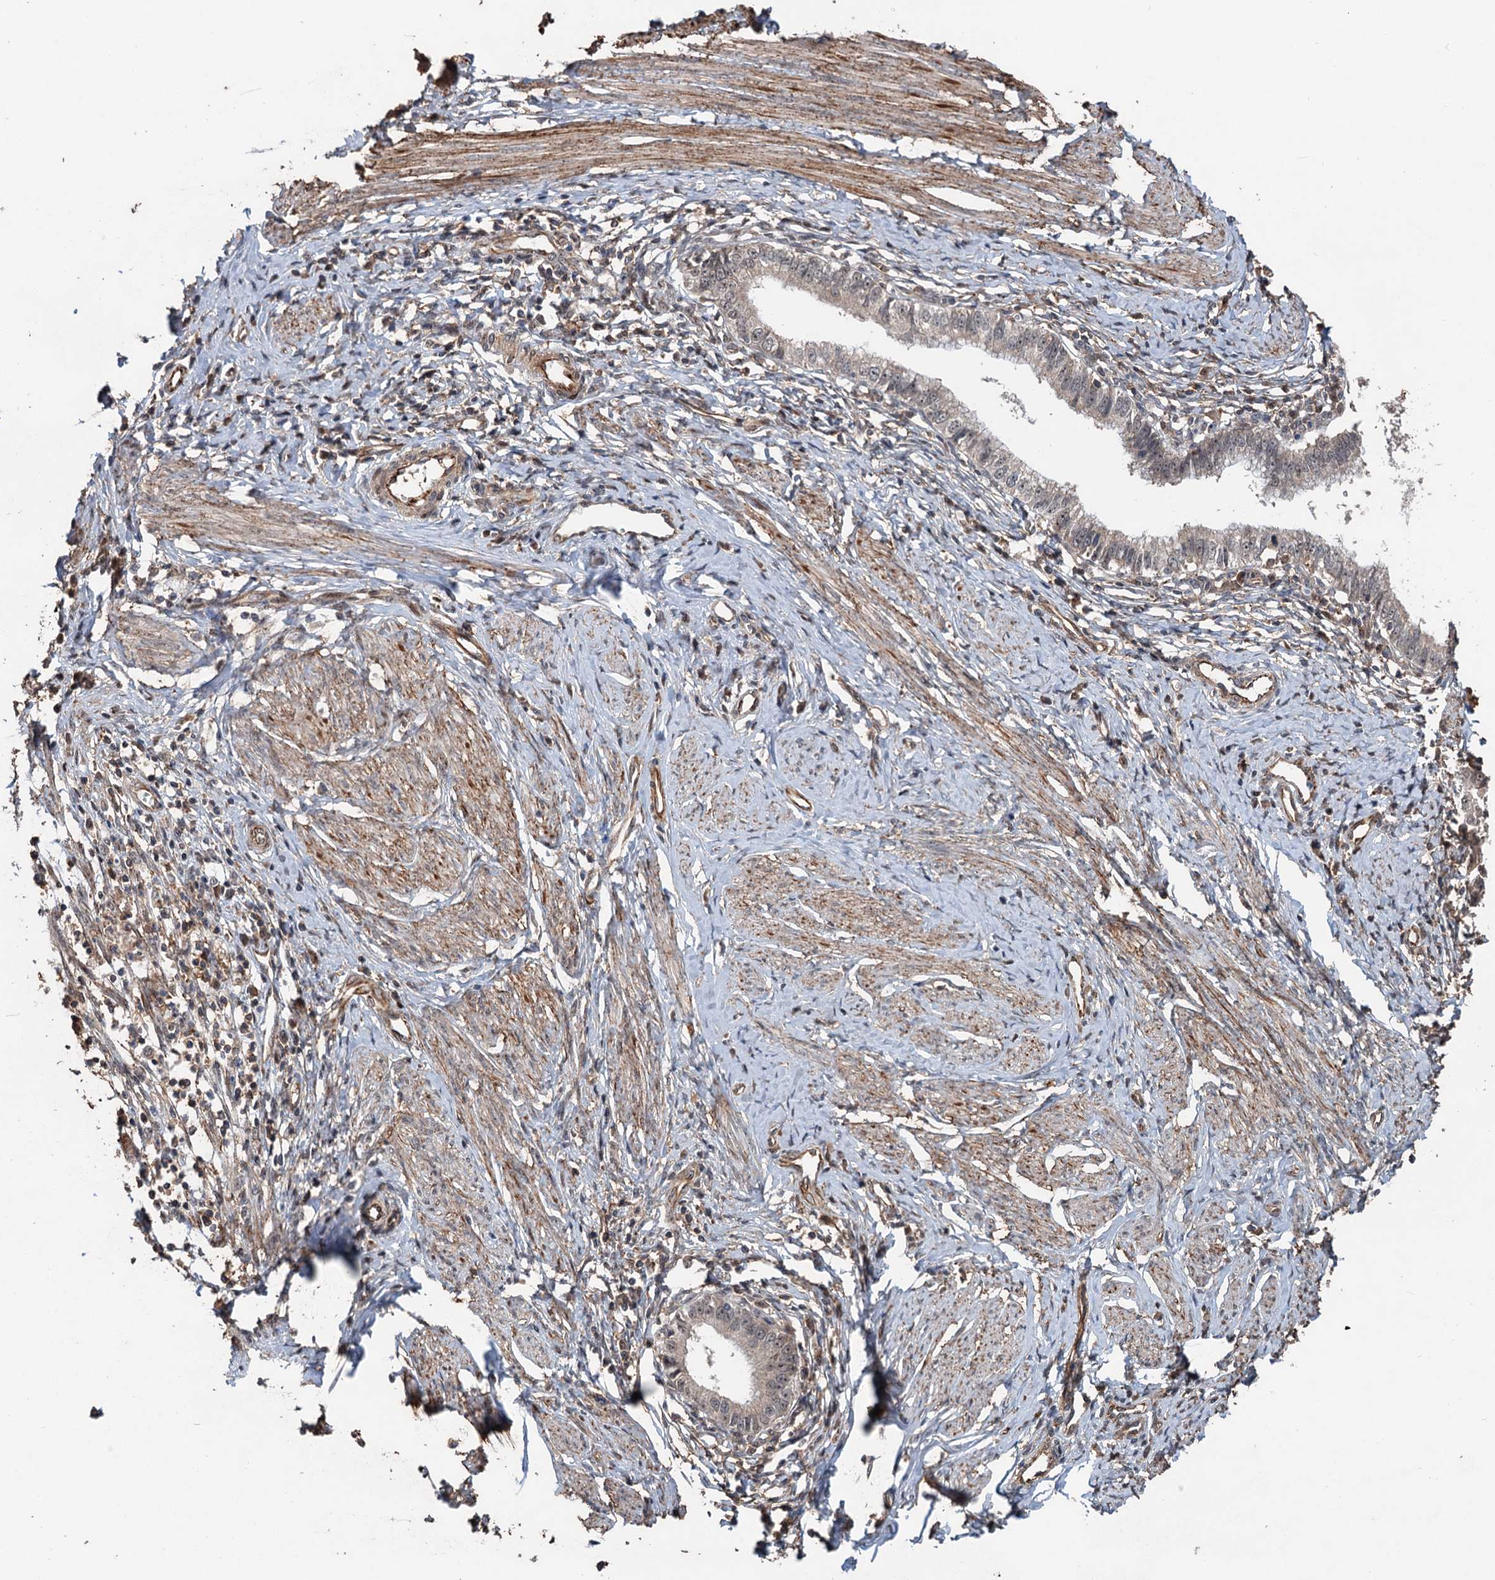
{"staining": {"intensity": "weak", "quantity": "25%-75%", "location": "nuclear"}, "tissue": "cervical cancer", "cell_type": "Tumor cells", "image_type": "cancer", "snomed": [{"axis": "morphology", "description": "Adenocarcinoma, NOS"}, {"axis": "topography", "description": "Cervix"}], "caption": "Immunohistochemistry (IHC) micrograph of adenocarcinoma (cervical) stained for a protein (brown), which reveals low levels of weak nuclear expression in approximately 25%-75% of tumor cells.", "gene": "TMA16", "patient": {"sex": "female", "age": 36}}